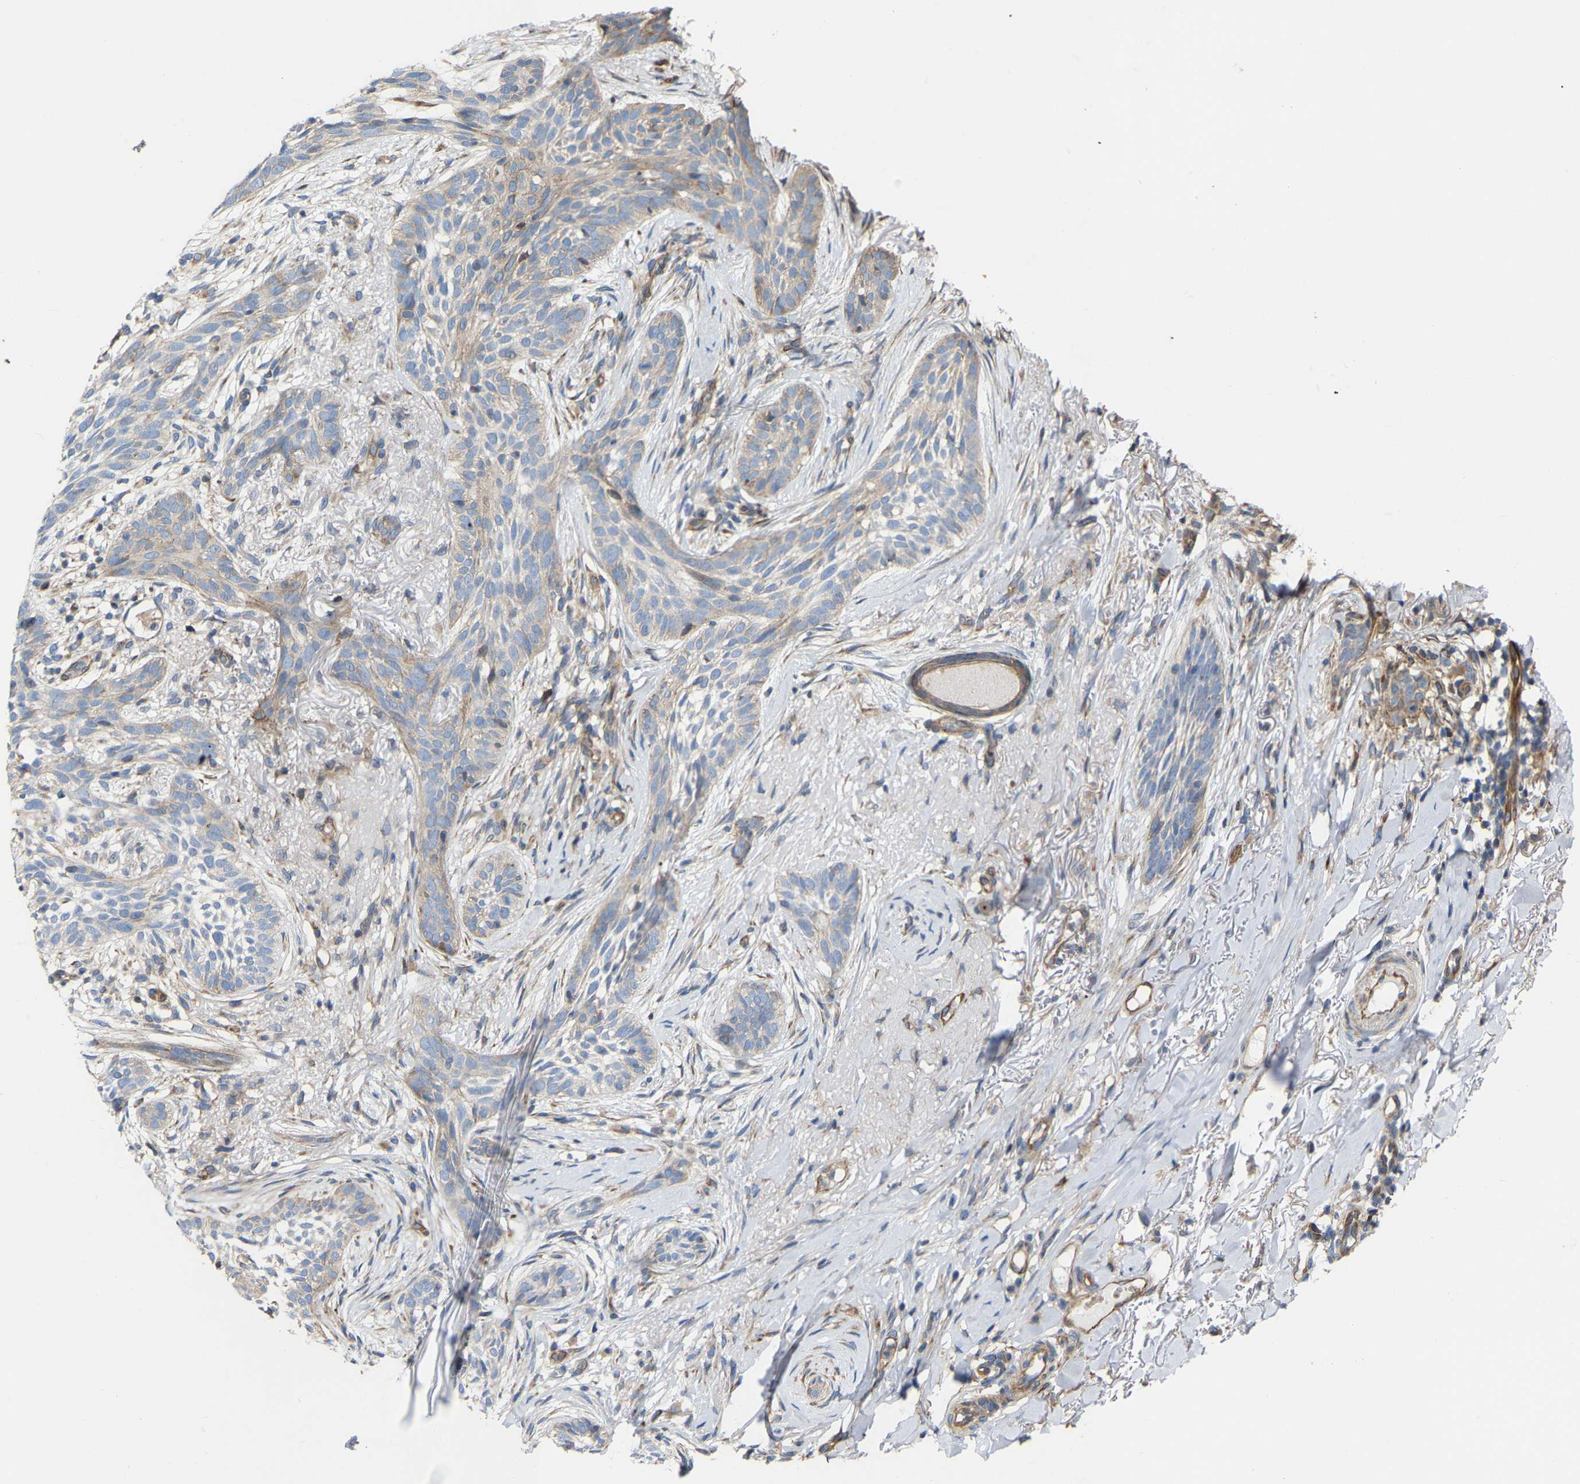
{"staining": {"intensity": "negative", "quantity": "none", "location": "none"}, "tissue": "skin cancer", "cell_type": "Tumor cells", "image_type": "cancer", "snomed": [{"axis": "morphology", "description": "Basal cell carcinoma"}, {"axis": "topography", "description": "Skin"}], "caption": "Immunohistochemical staining of human skin cancer displays no significant expression in tumor cells.", "gene": "TOR1B", "patient": {"sex": "female", "age": 88}}